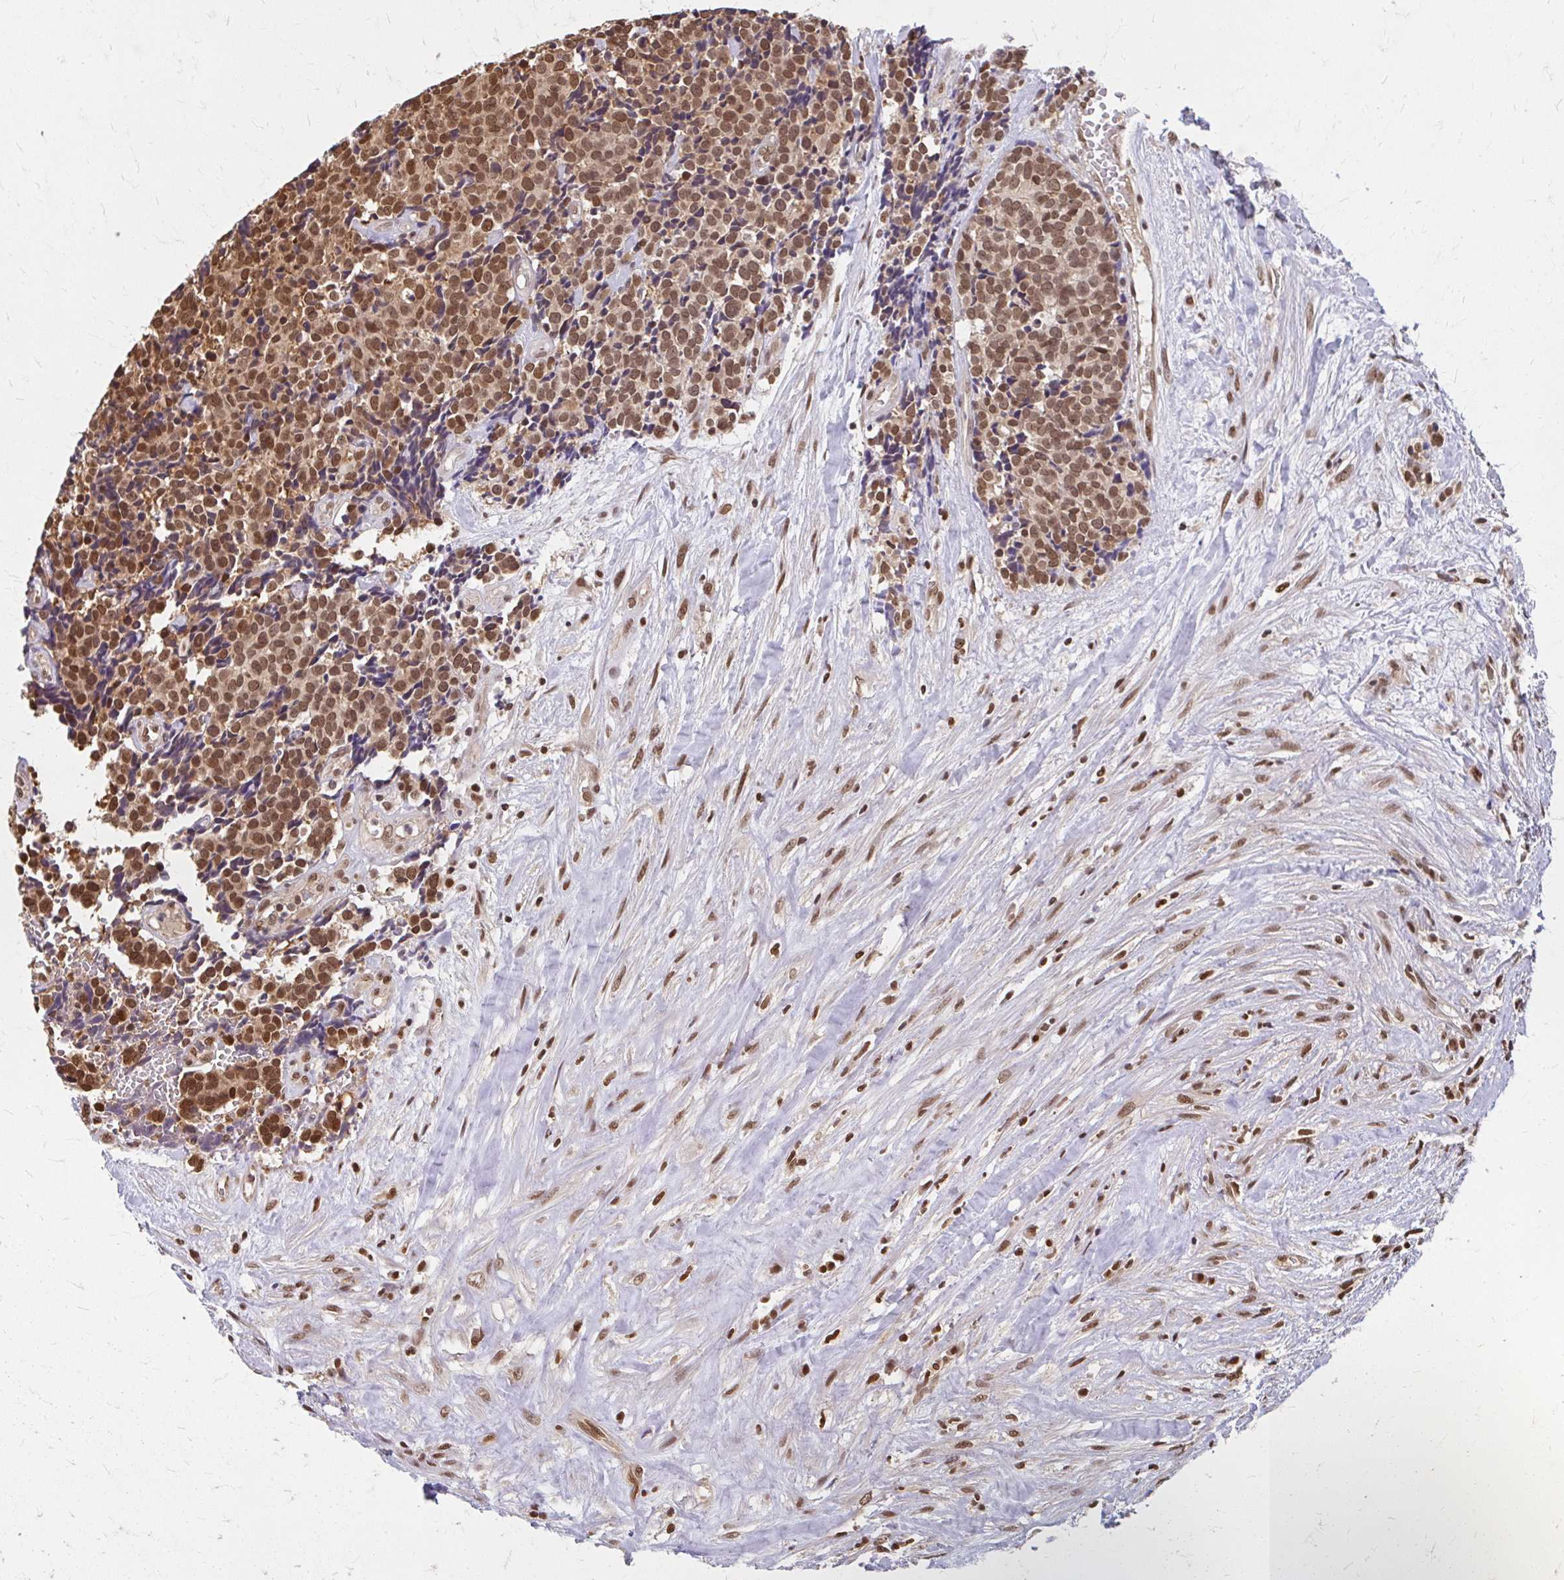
{"staining": {"intensity": "strong", "quantity": ">75%", "location": "nuclear"}, "tissue": "carcinoid", "cell_type": "Tumor cells", "image_type": "cancer", "snomed": [{"axis": "morphology", "description": "Carcinoid, malignant, NOS"}, {"axis": "topography", "description": "Skin"}], "caption": "Carcinoid tissue shows strong nuclear staining in about >75% of tumor cells", "gene": "XPO1", "patient": {"sex": "female", "age": 79}}